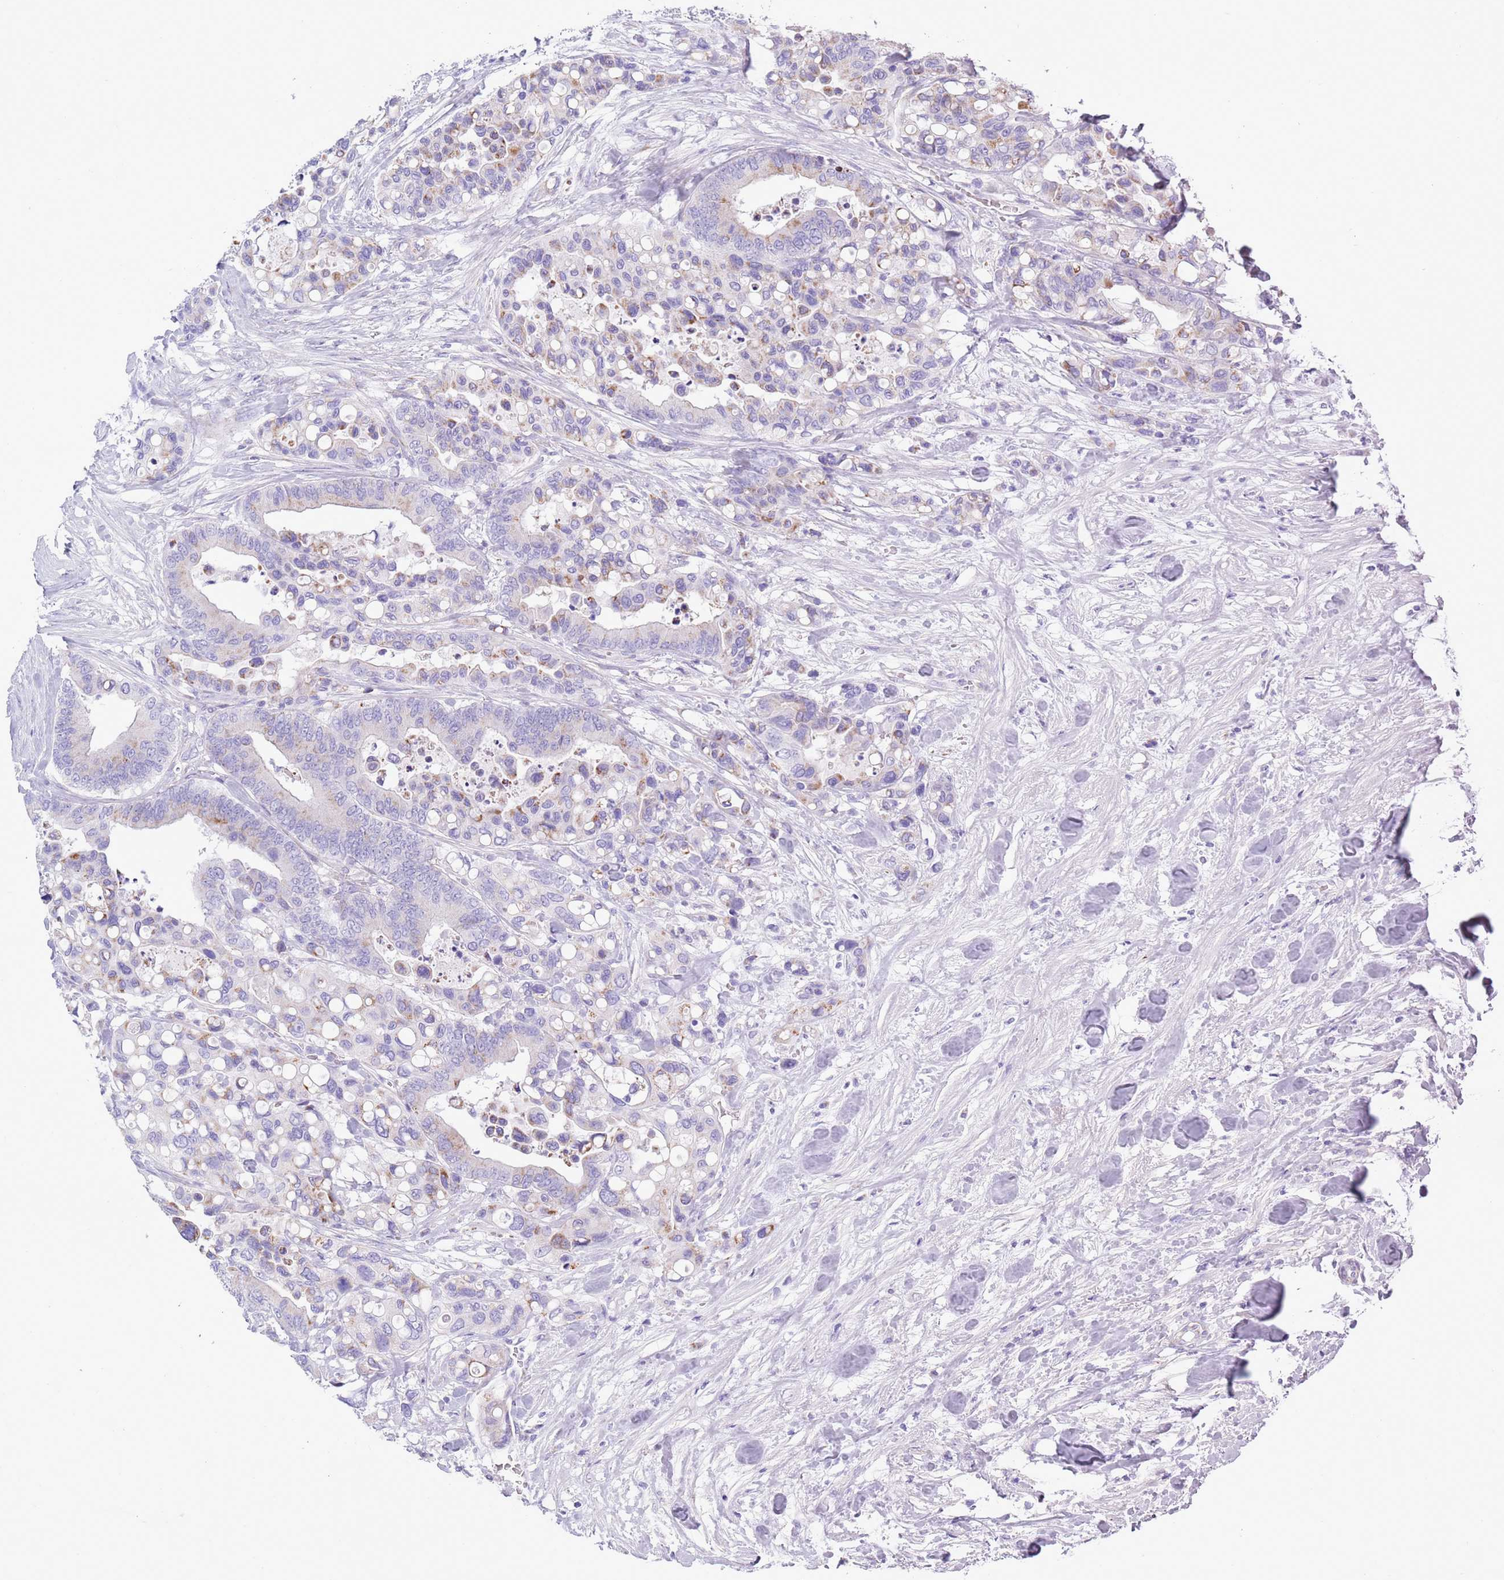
{"staining": {"intensity": "moderate", "quantity": "<25%", "location": "cytoplasmic/membranous"}, "tissue": "colorectal cancer", "cell_type": "Tumor cells", "image_type": "cancer", "snomed": [{"axis": "morphology", "description": "Adenocarcinoma, NOS"}, {"axis": "topography", "description": "Colon"}], "caption": "Colorectal cancer stained with DAB (3,3'-diaminobenzidine) immunohistochemistry demonstrates low levels of moderate cytoplasmic/membranous staining in about <25% of tumor cells. Using DAB (3,3'-diaminobenzidine) (brown) and hematoxylin (blue) stains, captured at high magnification using brightfield microscopy.", "gene": "MOCOS", "patient": {"sex": "male", "age": 82}}